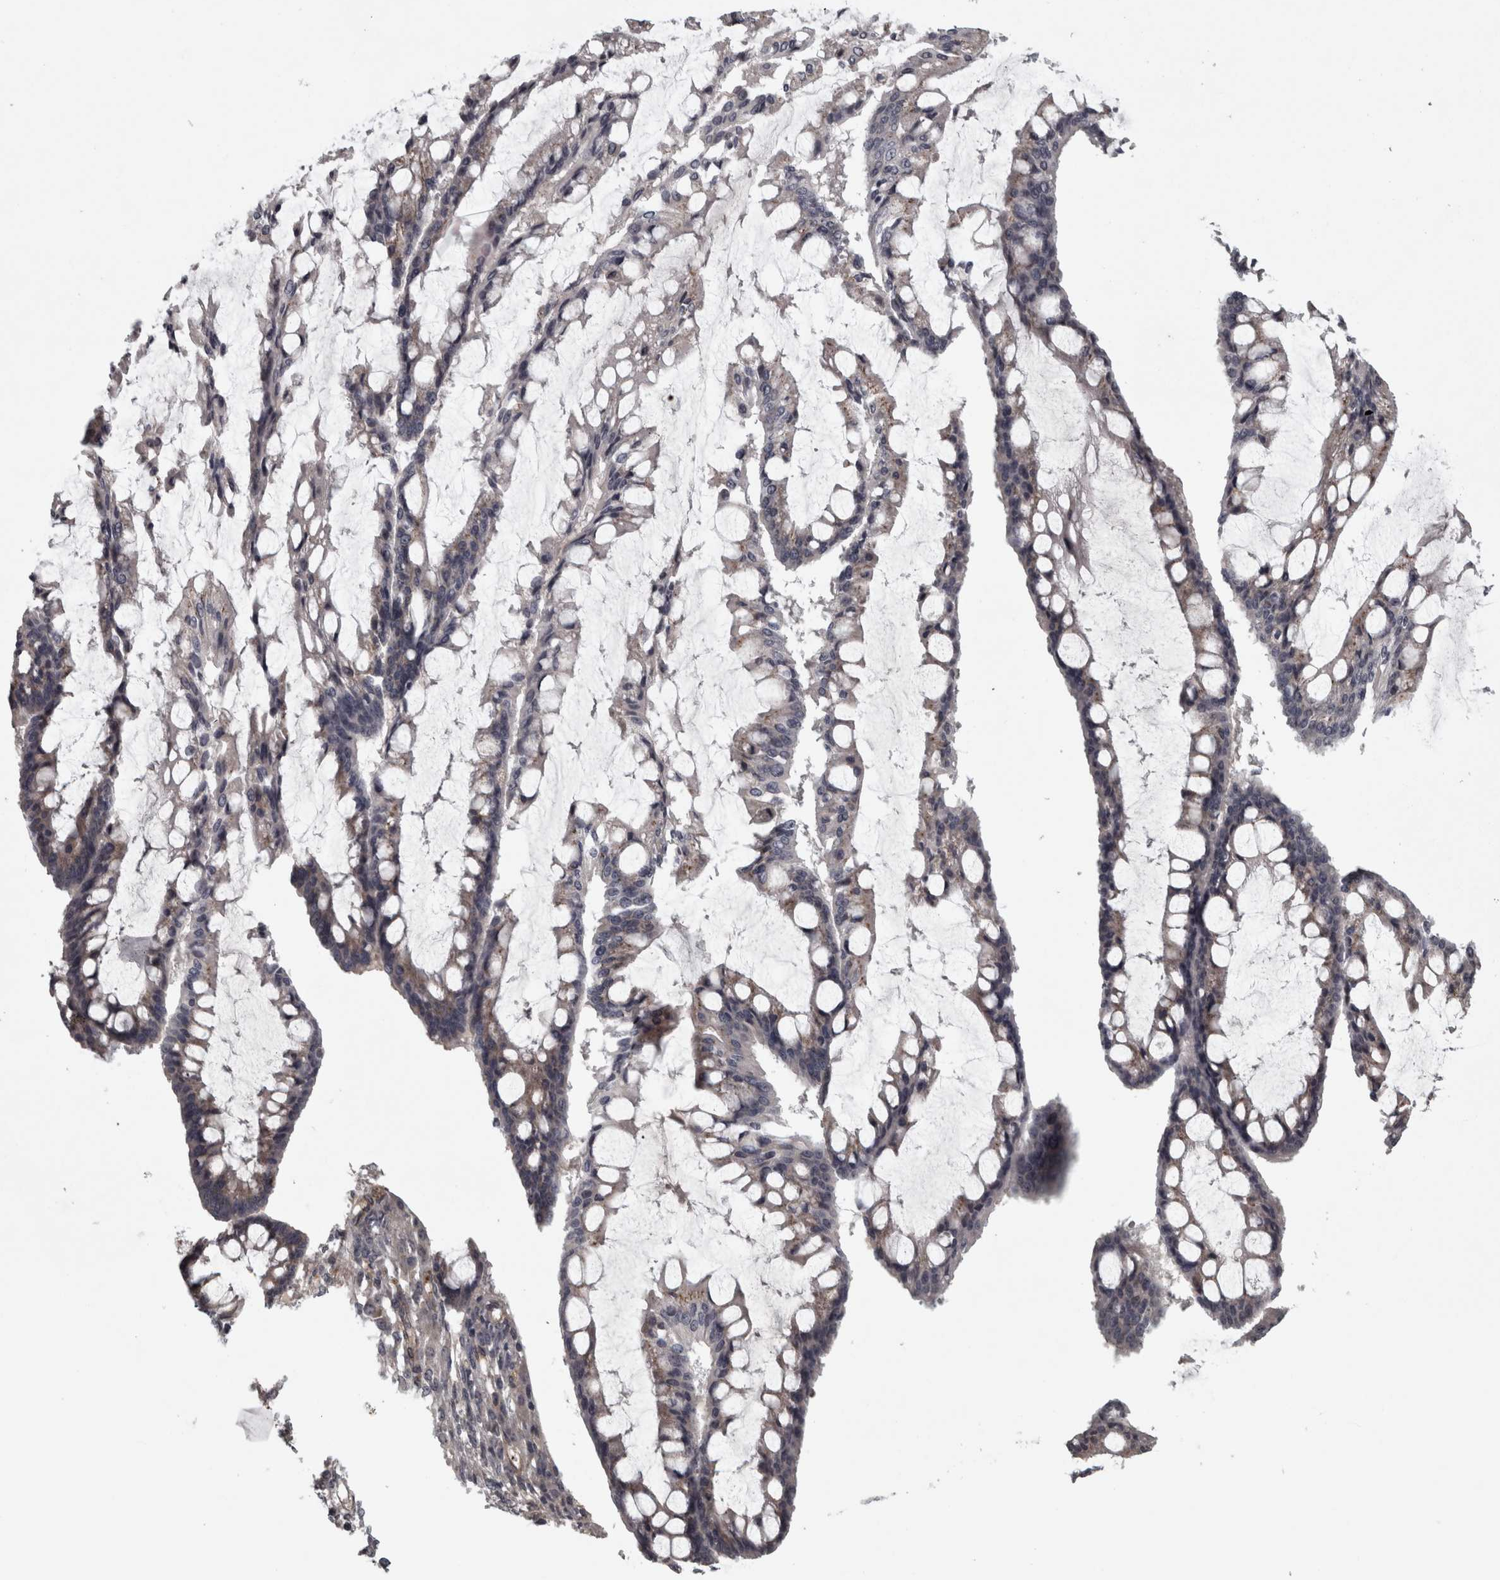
{"staining": {"intensity": "negative", "quantity": "none", "location": "none"}, "tissue": "ovarian cancer", "cell_type": "Tumor cells", "image_type": "cancer", "snomed": [{"axis": "morphology", "description": "Cystadenocarcinoma, mucinous, NOS"}, {"axis": "topography", "description": "Ovary"}], "caption": "Tumor cells are negative for protein expression in human ovarian cancer (mucinous cystadenocarcinoma). The staining was performed using DAB (3,3'-diaminobenzidine) to visualize the protein expression in brown, while the nuclei were stained in blue with hematoxylin (Magnification: 20x).", "gene": "RSU1", "patient": {"sex": "female", "age": 73}}